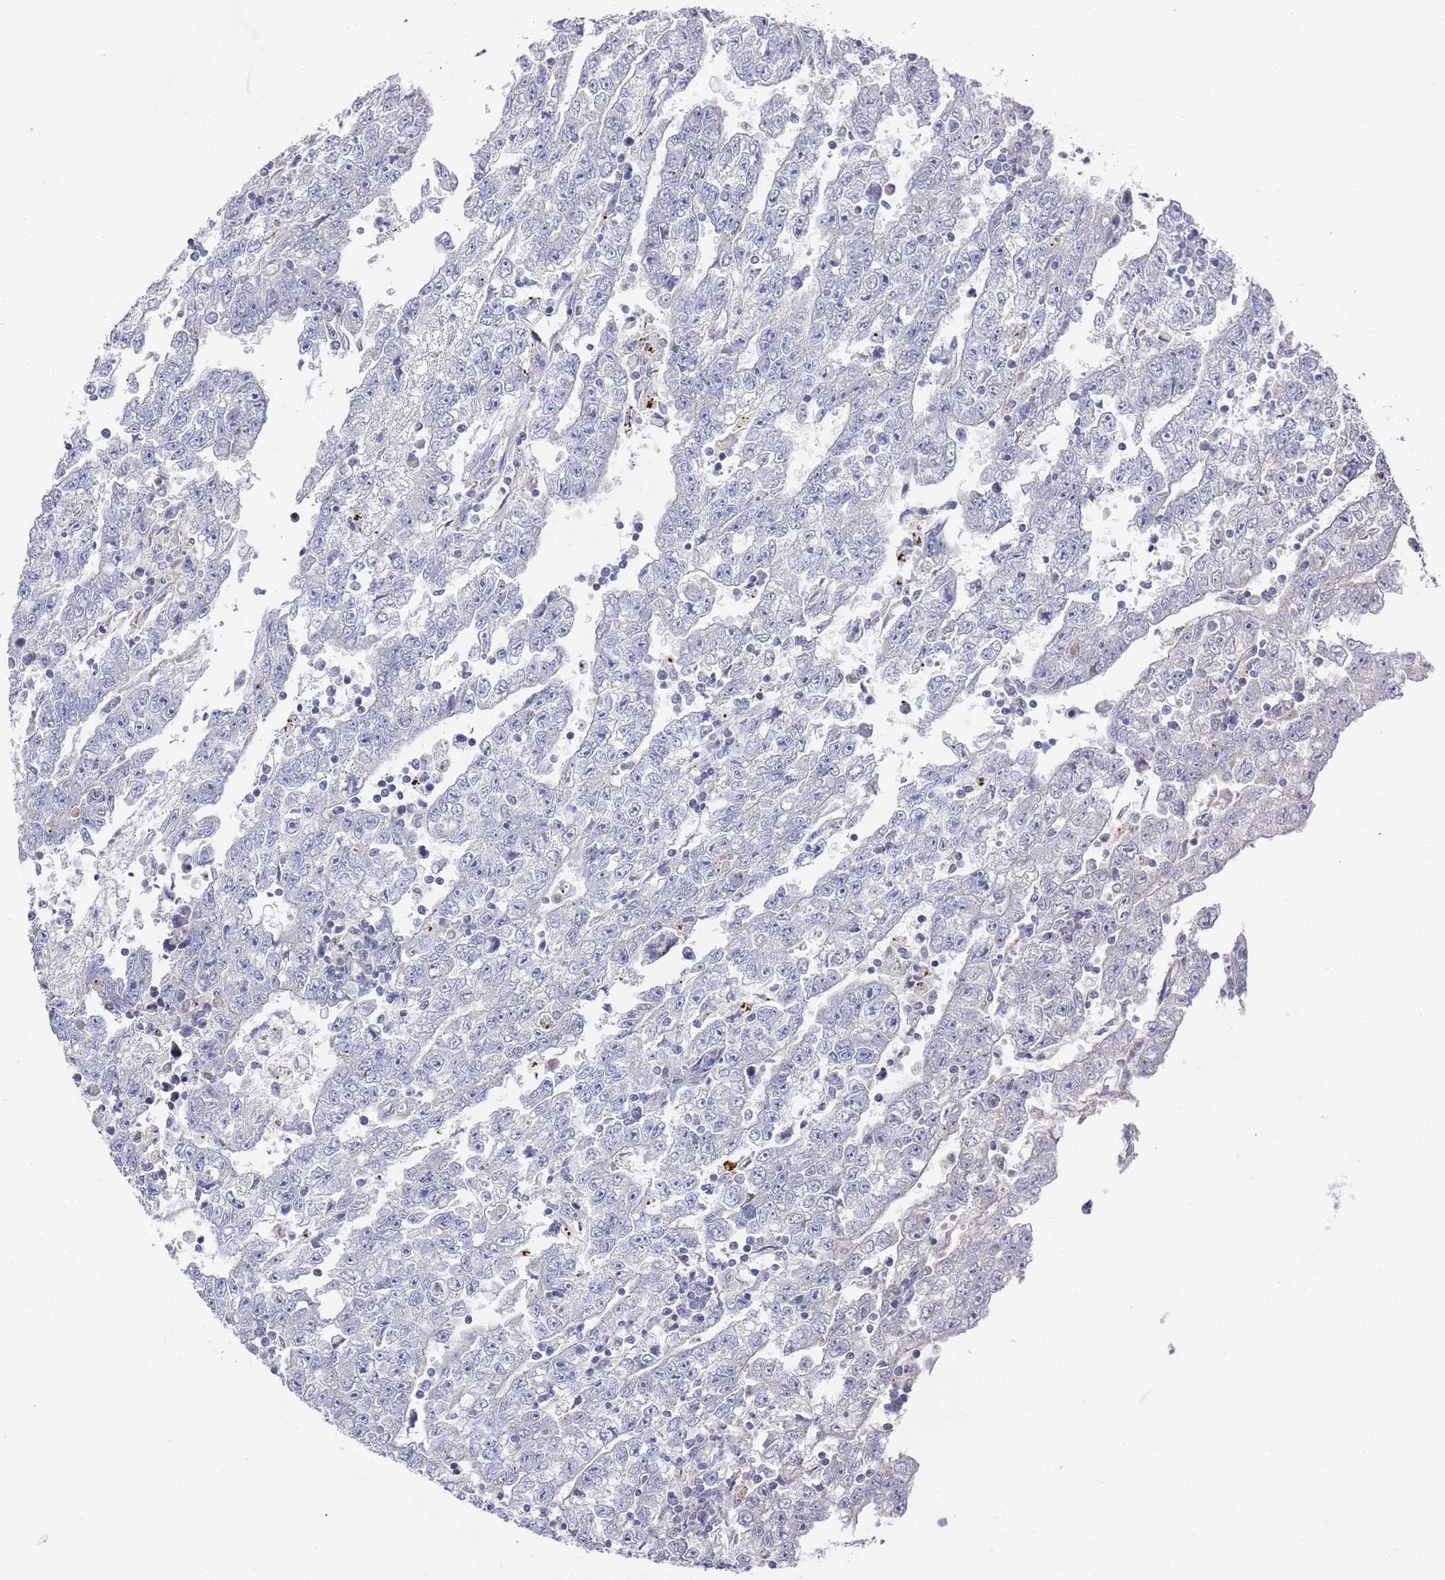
{"staining": {"intensity": "negative", "quantity": "none", "location": "none"}, "tissue": "testis cancer", "cell_type": "Tumor cells", "image_type": "cancer", "snomed": [{"axis": "morphology", "description": "Carcinoma, Embryonal, NOS"}, {"axis": "topography", "description": "Testis"}], "caption": "This is an IHC histopathology image of human testis cancer. There is no positivity in tumor cells.", "gene": "SCAPER", "patient": {"sex": "male", "age": 25}}